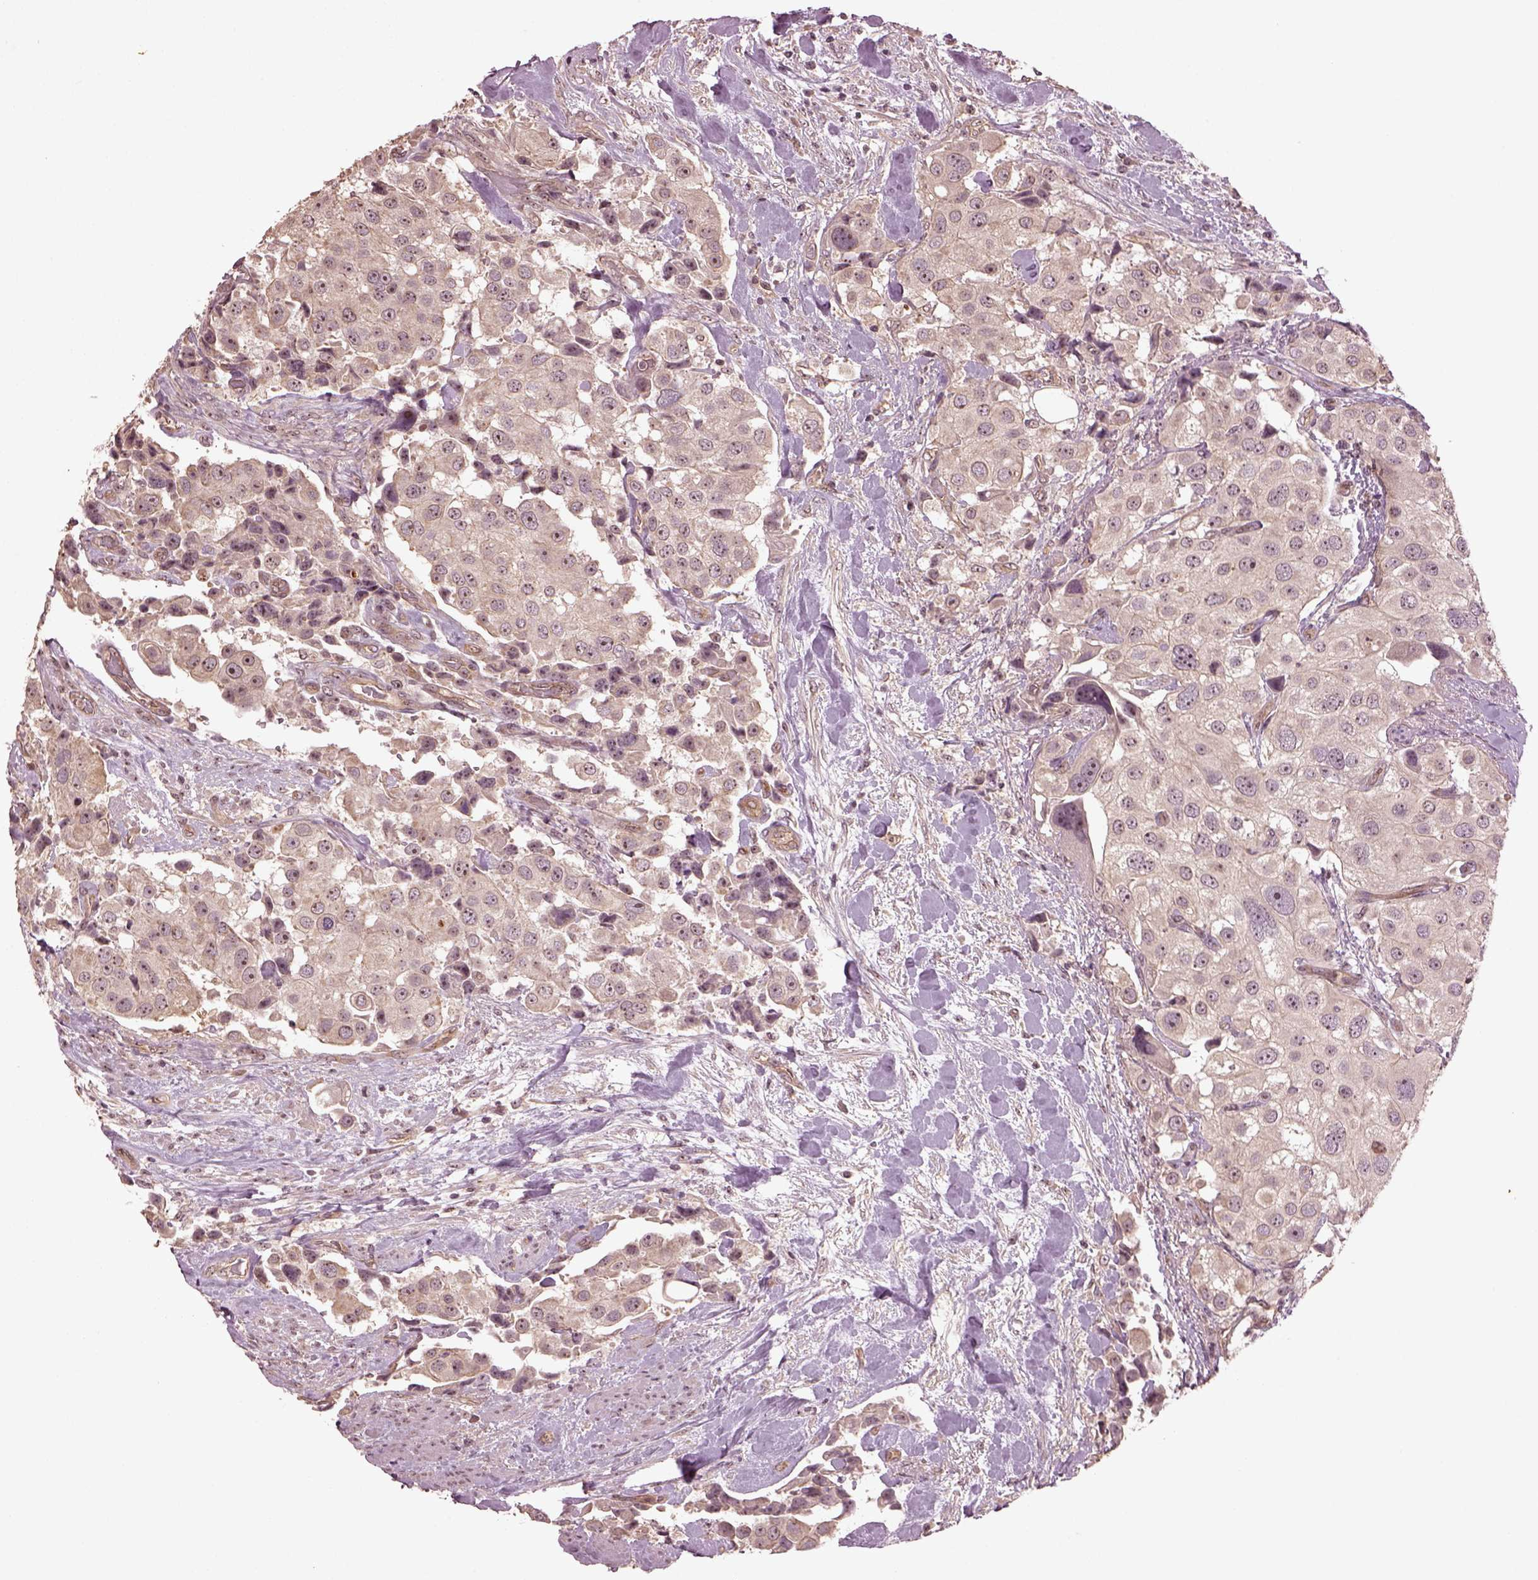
{"staining": {"intensity": "weak", "quantity": "<25%", "location": "cytoplasmic/membranous,nuclear"}, "tissue": "urothelial cancer", "cell_type": "Tumor cells", "image_type": "cancer", "snomed": [{"axis": "morphology", "description": "Urothelial carcinoma, High grade"}, {"axis": "topography", "description": "Urinary bladder"}], "caption": "Immunohistochemical staining of human high-grade urothelial carcinoma reveals no significant positivity in tumor cells.", "gene": "GNRH1", "patient": {"sex": "female", "age": 64}}